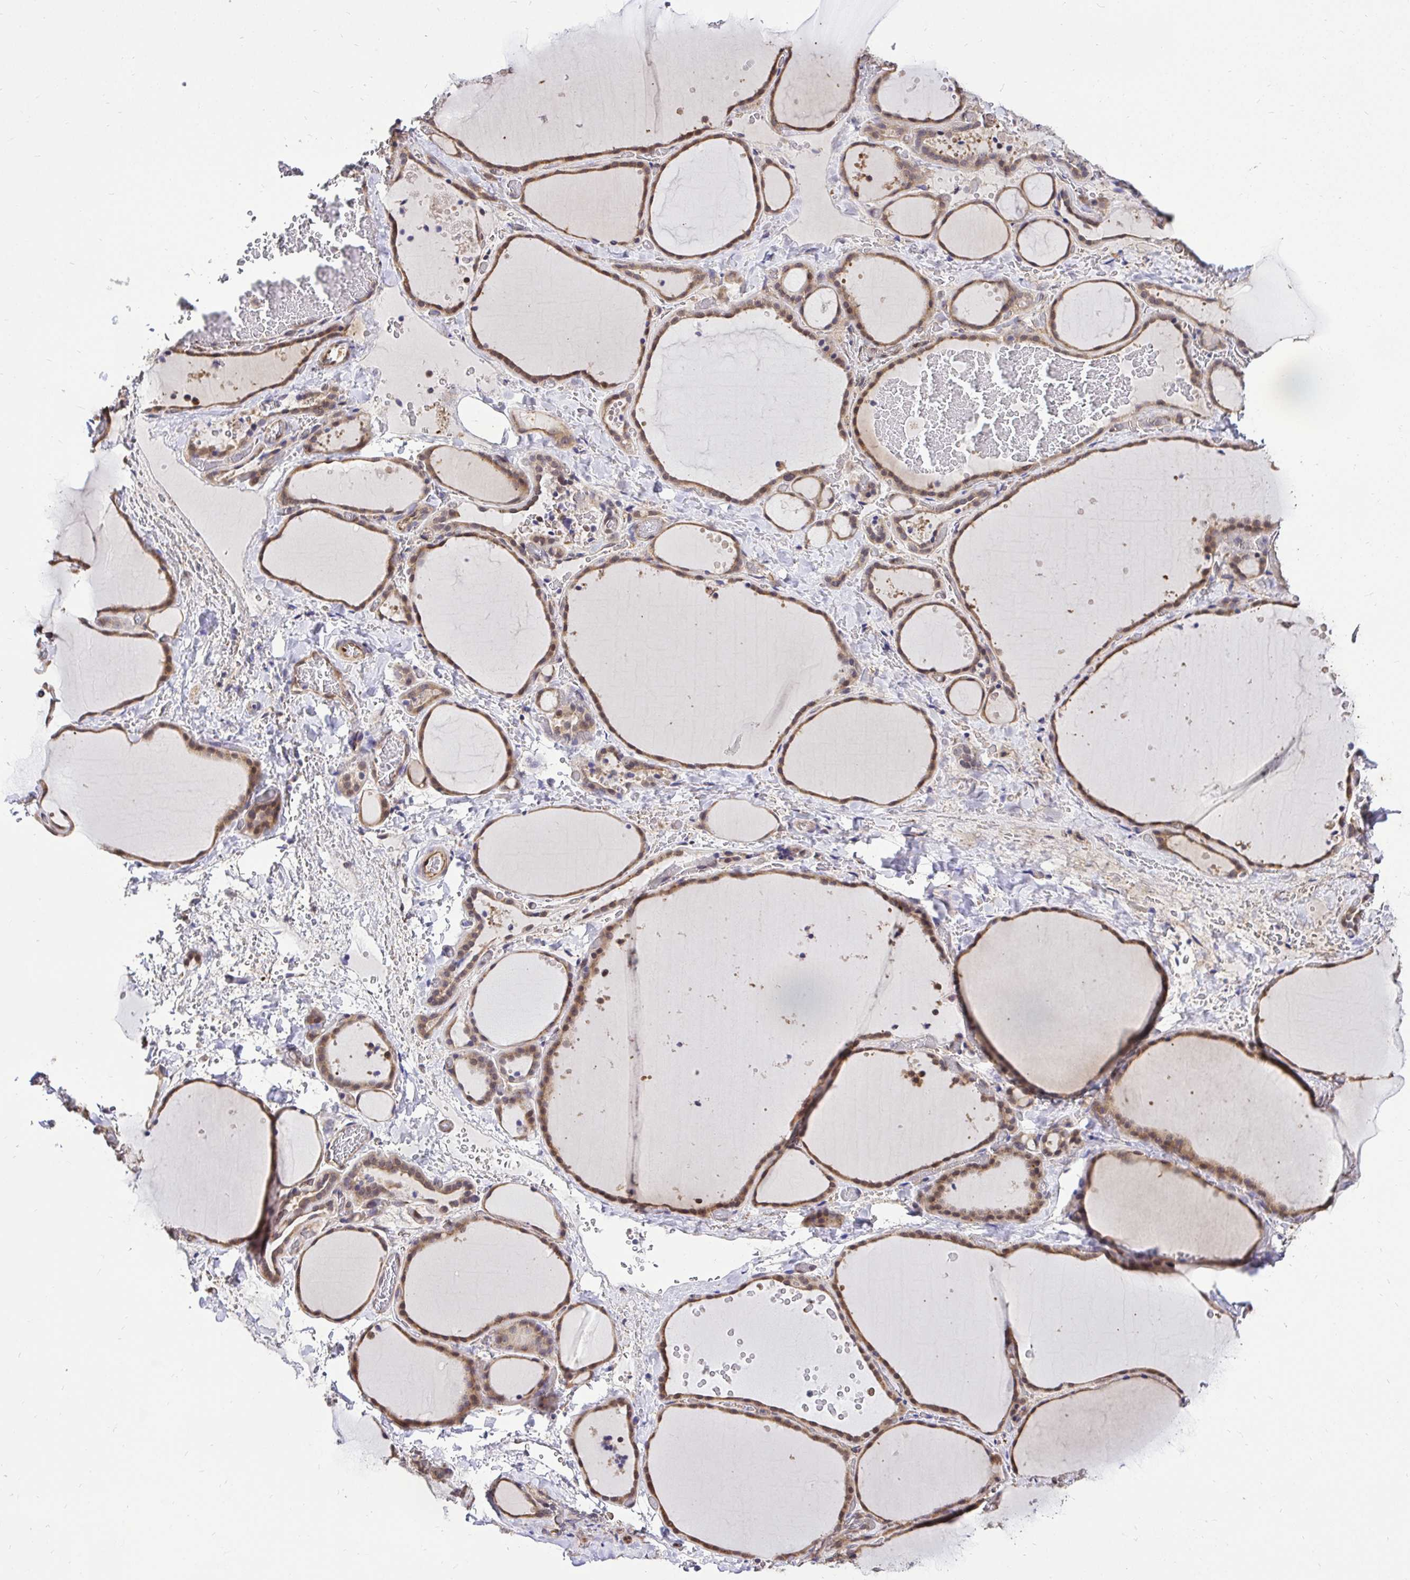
{"staining": {"intensity": "moderate", "quantity": ">75%", "location": "cytoplasmic/membranous"}, "tissue": "thyroid gland", "cell_type": "Glandular cells", "image_type": "normal", "snomed": [{"axis": "morphology", "description": "Normal tissue, NOS"}, {"axis": "topography", "description": "Thyroid gland"}], "caption": "This photomicrograph reveals immunohistochemistry staining of normal human thyroid gland, with medium moderate cytoplasmic/membranous positivity in about >75% of glandular cells.", "gene": "CCDC122", "patient": {"sex": "female", "age": 36}}